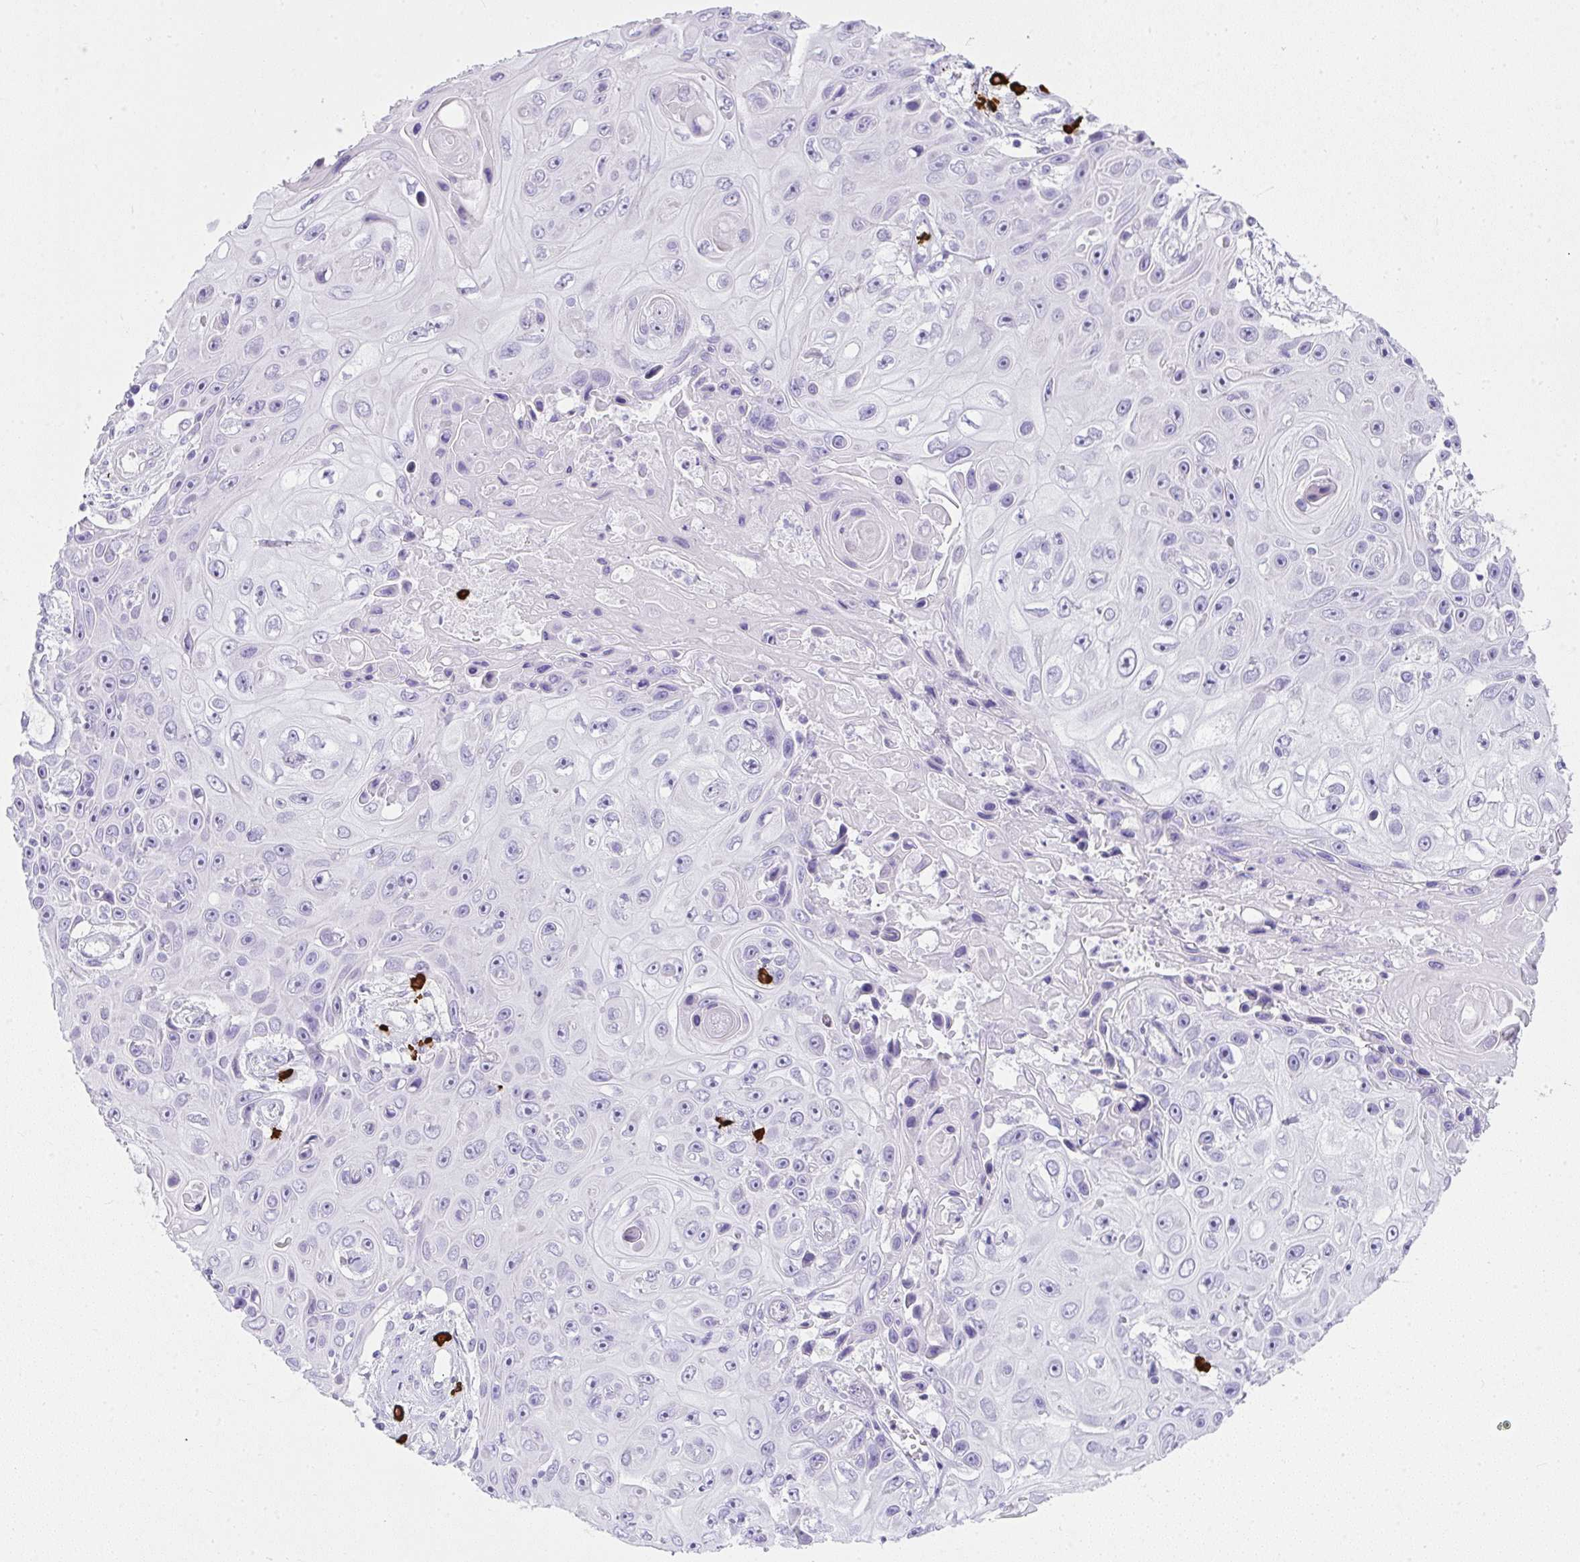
{"staining": {"intensity": "negative", "quantity": "none", "location": "none"}, "tissue": "skin cancer", "cell_type": "Tumor cells", "image_type": "cancer", "snomed": [{"axis": "morphology", "description": "Squamous cell carcinoma, NOS"}, {"axis": "topography", "description": "Skin"}], "caption": "An image of human skin cancer (squamous cell carcinoma) is negative for staining in tumor cells.", "gene": "CDADC1", "patient": {"sex": "male", "age": 82}}